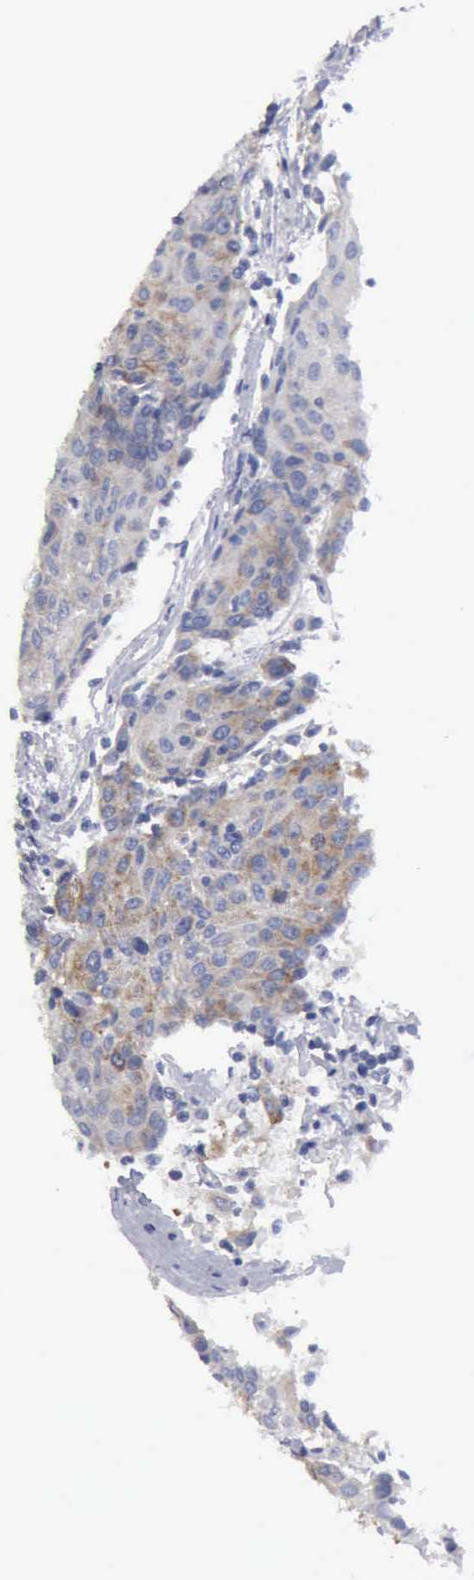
{"staining": {"intensity": "moderate", "quantity": "25%-75%", "location": "cytoplasmic/membranous"}, "tissue": "urothelial cancer", "cell_type": "Tumor cells", "image_type": "cancer", "snomed": [{"axis": "morphology", "description": "Urothelial carcinoma, High grade"}, {"axis": "topography", "description": "Urinary bladder"}], "caption": "Immunohistochemistry photomicrograph of neoplastic tissue: human urothelial cancer stained using immunohistochemistry displays medium levels of moderate protein expression localized specifically in the cytoplasmic/membranous of tumor cells, appearing as a cytoplasmic/membranous brown color.", "gene": "TXLNG", "patient": {"sex": "female", "age": 85}}